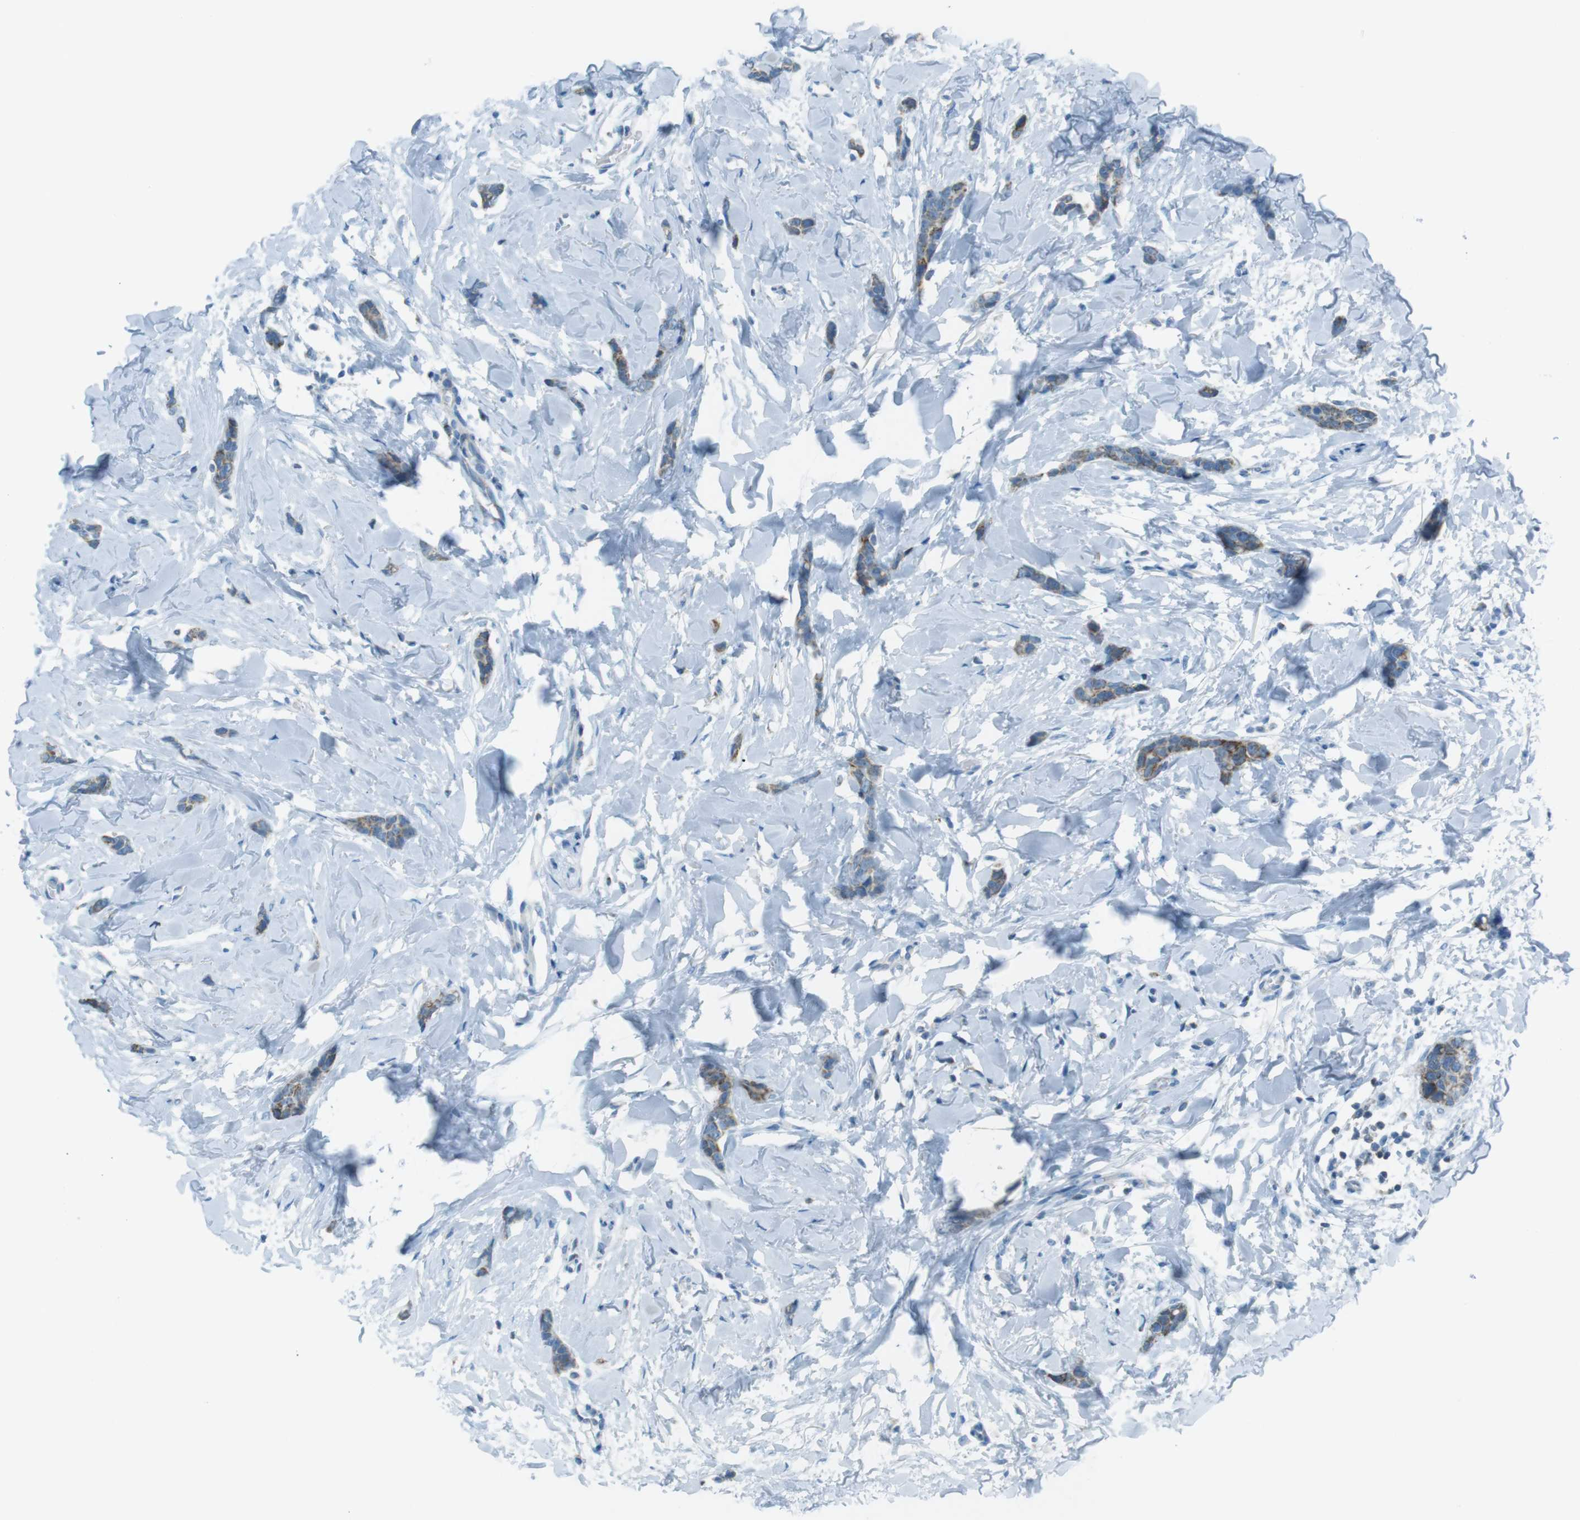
{"staining": {"intensity": "weak", "quantity": "25%-75%", "location": "cytoplasmic/membranous"}, "tissue": "breast cancer", "cell_type": "Tumor cells", "image_type": "cancer", "snomed": [{"axis": "morphology", "description": "Lobular carcinoma"}, {"axis": "topography", "description": "Skin"}, {"axis": "topography", "description": "Breast"}], "caption": "Immunohistochemistry micrograph of human lobular carcinoma (breast) stained for a protein (brown), which shows low levels of weak cytoplasmic/membranous expression in approximately 25%-75% of tumor cells.", "gene": "DNAJA3", "patient": {"sex": "female", "age": 46}}